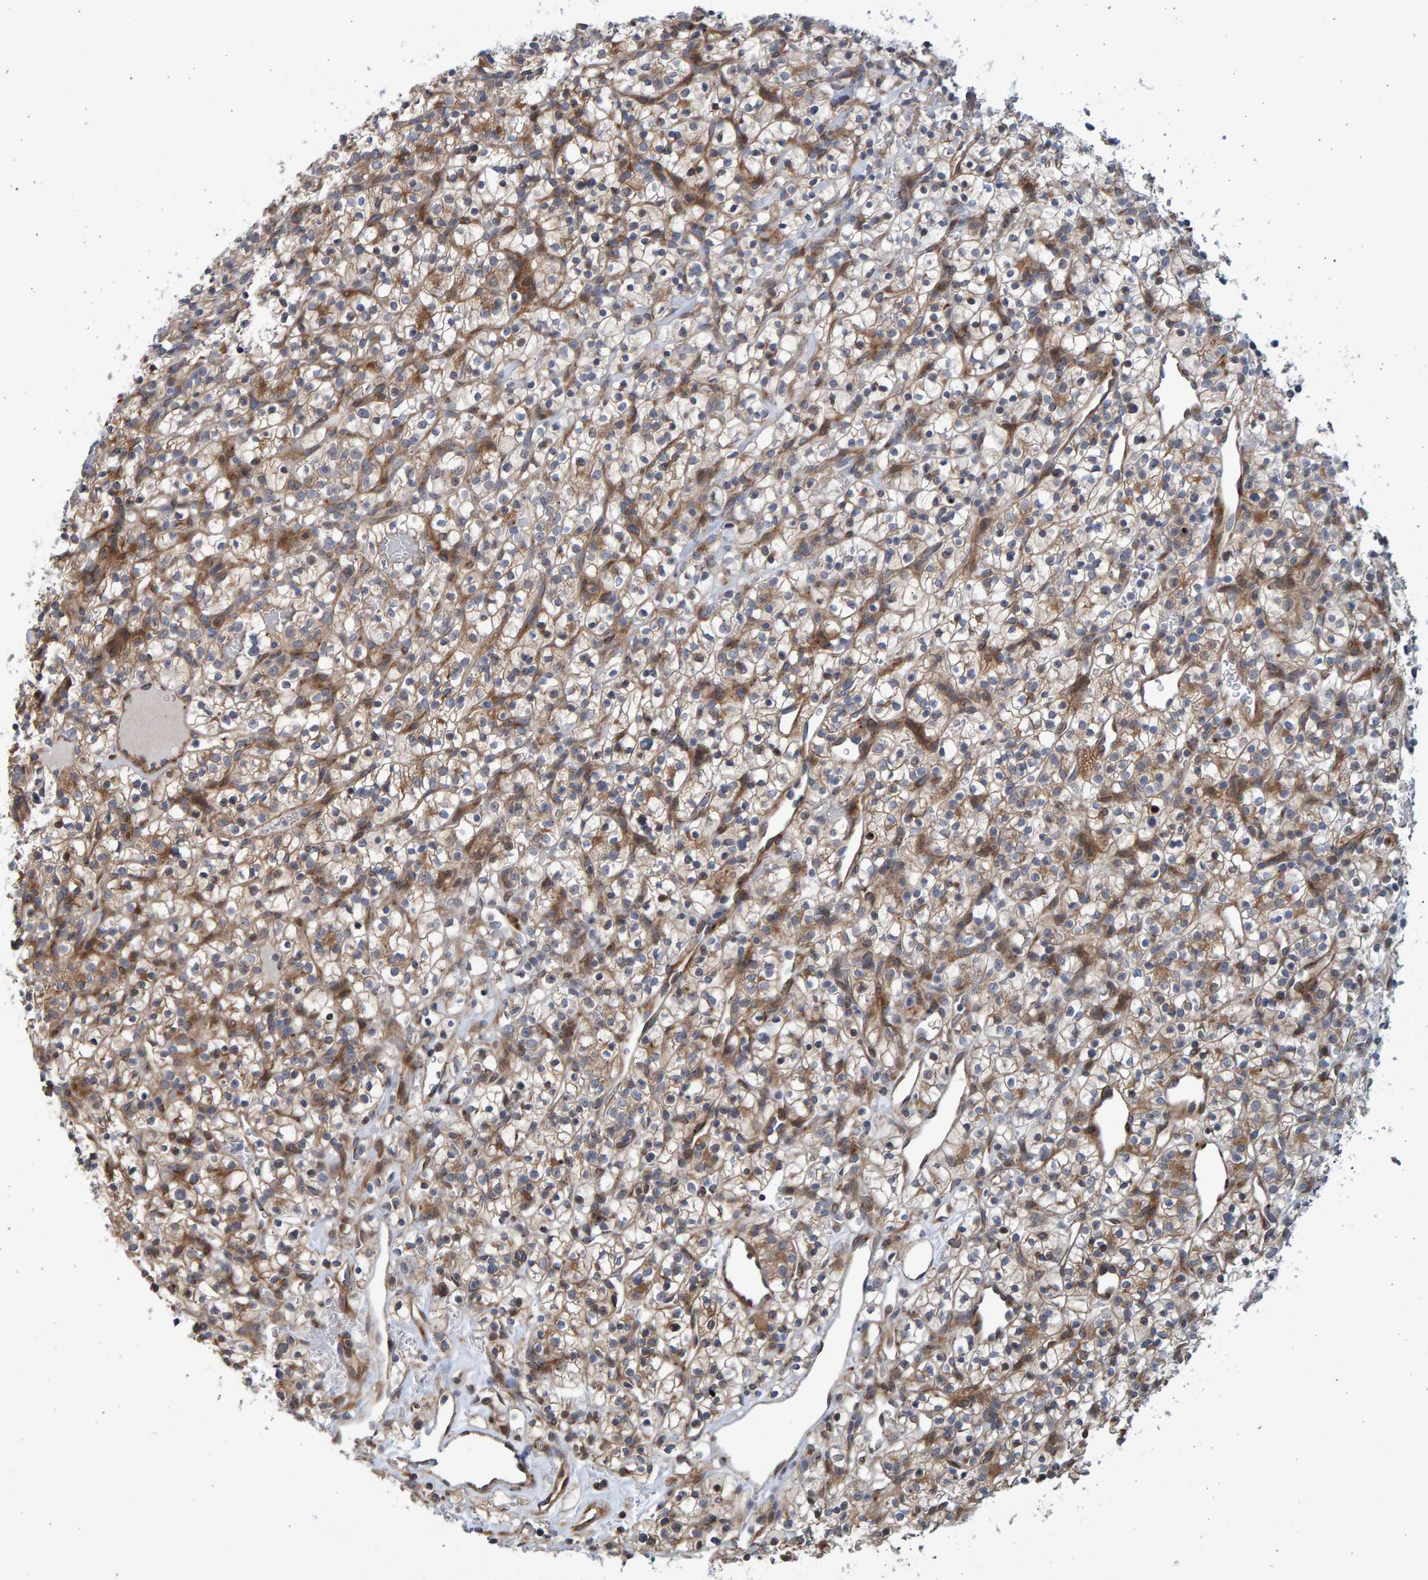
{"staining": {"intensity": "moderate", "quantity": ">75%", "location": "cytoplasmic/membranous"}, "tissue": "renal cancer", "cell_type": "Tumor cells", "image_type": "cancer", "snomed": [{"axis": "morphology", "description": "Adenocarcinoma, NOS"}, {"axis": "topography", "description": "Kidney"}], "caption": "Immunohistochemical staining of renal cancer (adenocarcinoma) shows medium levels of moderate cytoplasmic/membranous positivity in about >75% of tumor cells.", "gene": "LRBA", "patient": {"sex": "female", "age": 57}}